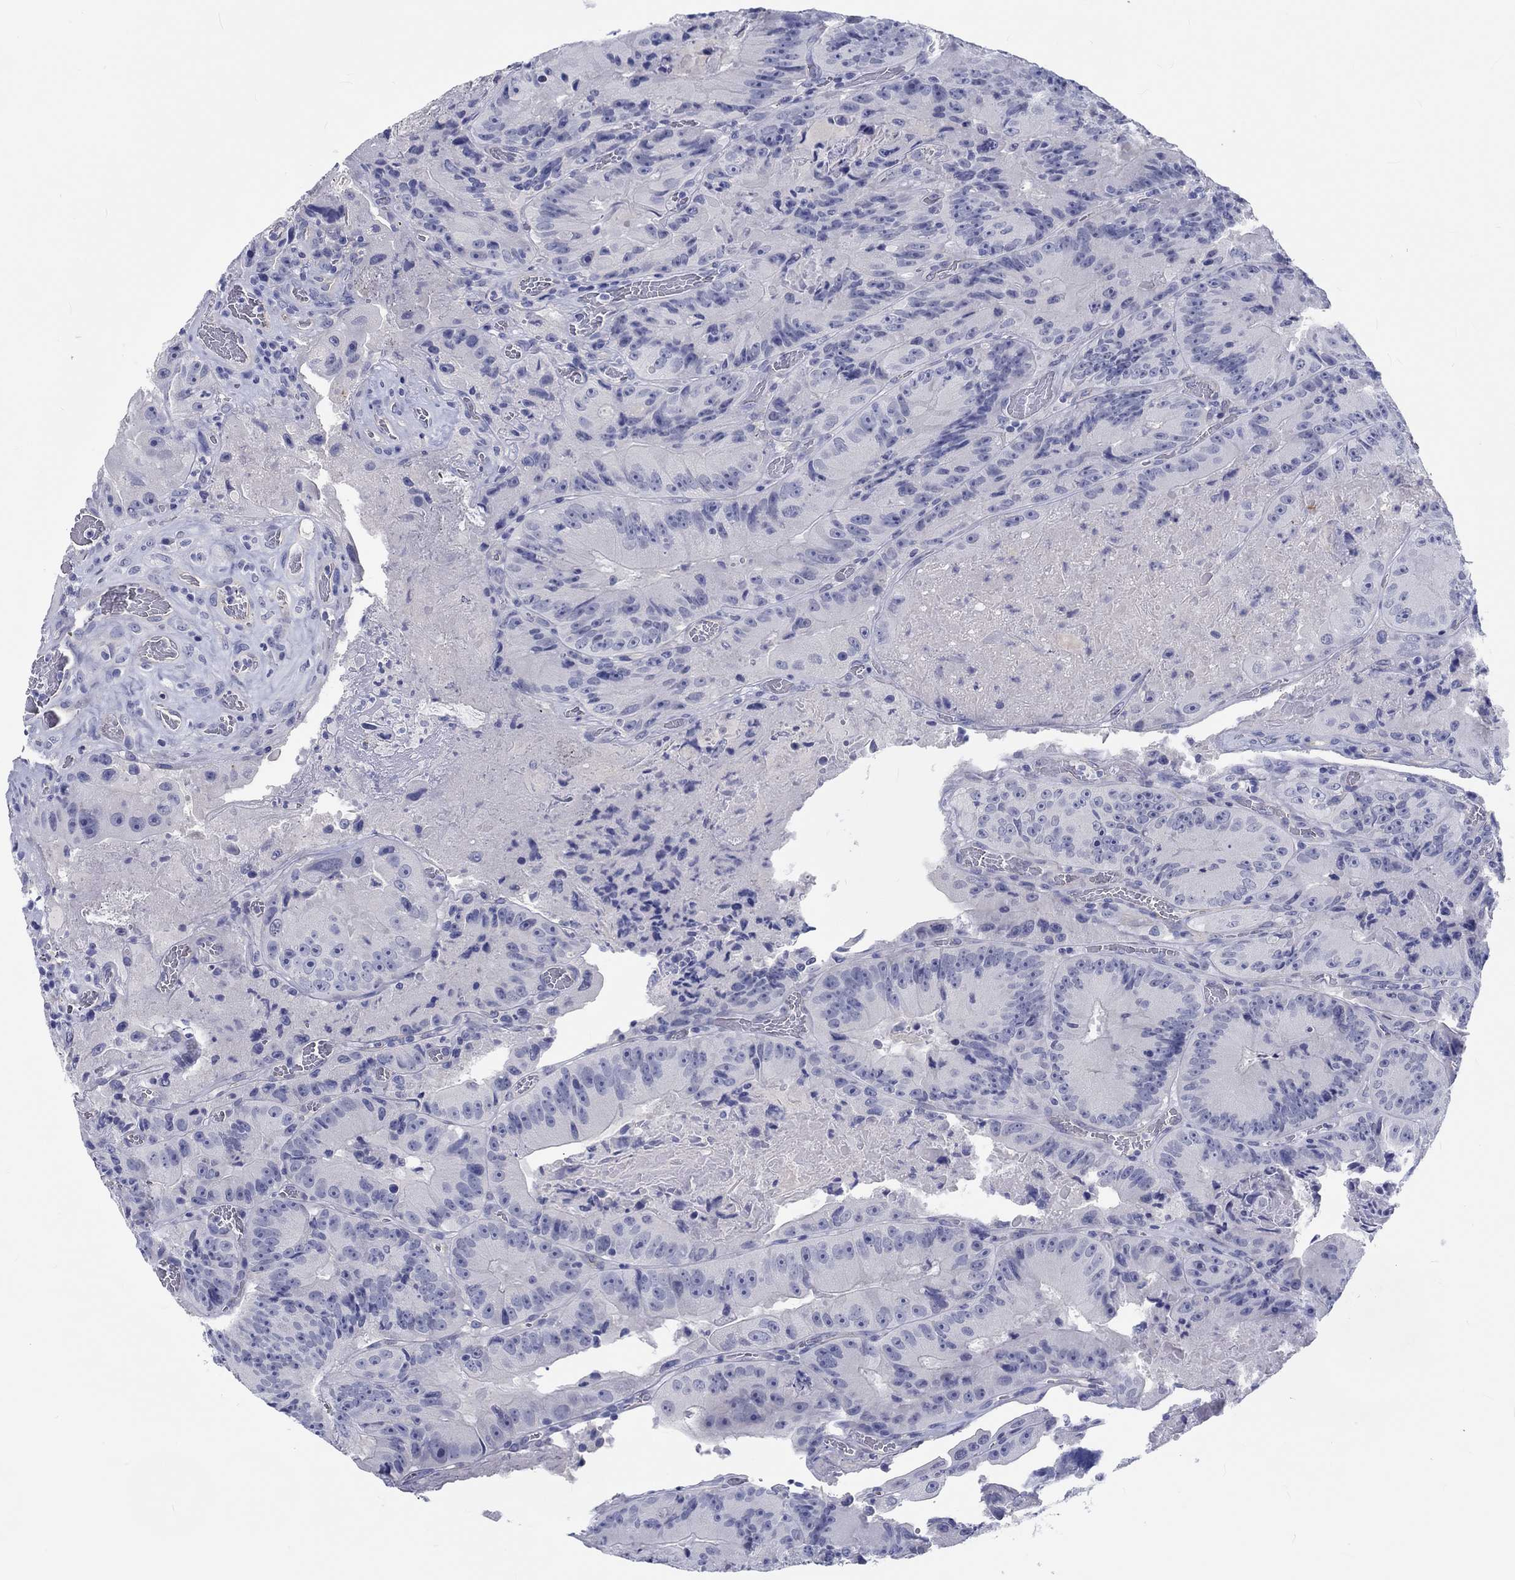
{"staining": {"intensity": "negative", "quantity": "none", "location": "none"}, "tissue": "colorectal cancer", "cell_type": "Tumor cells", "image_type": "cancer", "snomed": [{"axis": "morphology", "description": "Adenocarcinoma, NOS"}, {"axis": "topography", "description": "Colon"}], "caption": "A histopathology image of colorectal cancer (adenocarcinoma) stained for a protein displays no brown staining in tumor cells.", "gene": "CDY2B", "patient": {"sex": "female", "age": 86}}